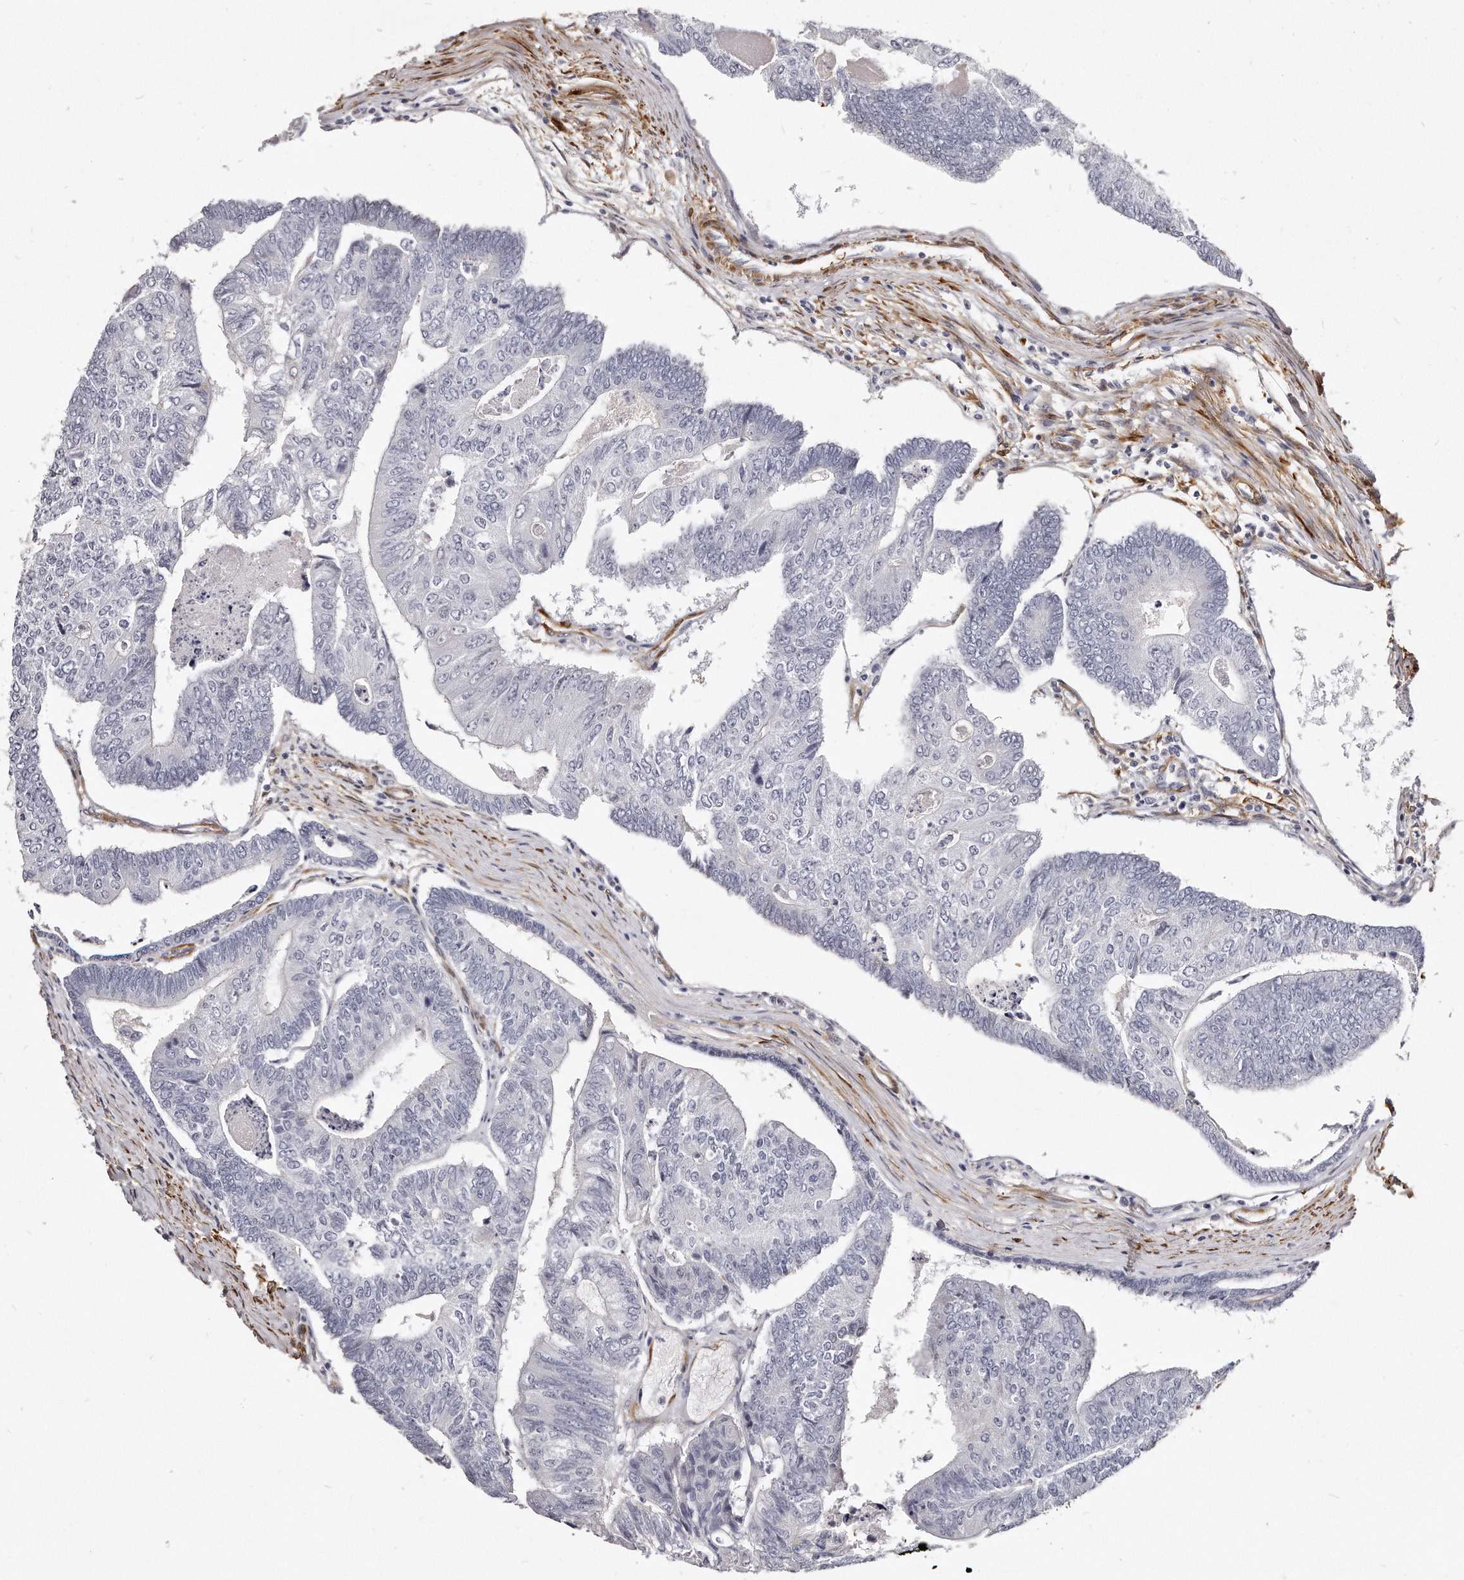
{"staining": {"intensity": "negative", "quantity": "none", "location": "none"}, "tissue": "colorectal cancer", "cell_type": "Tumor cells", "image_type": "cancer", "snomed": [{"axis": "morphology", "description": "Adenocarcinoma, NOS"}, {"axis": "topography", "description": "Colon"}], "caption": "The immunohistochemistry photomicrograph has no significant expression in tumor cells of colorectal cancer (adenocarcinoma) tissue.", "gene": "LMOD1", "patient": {"sex": "female", "age": 67}}